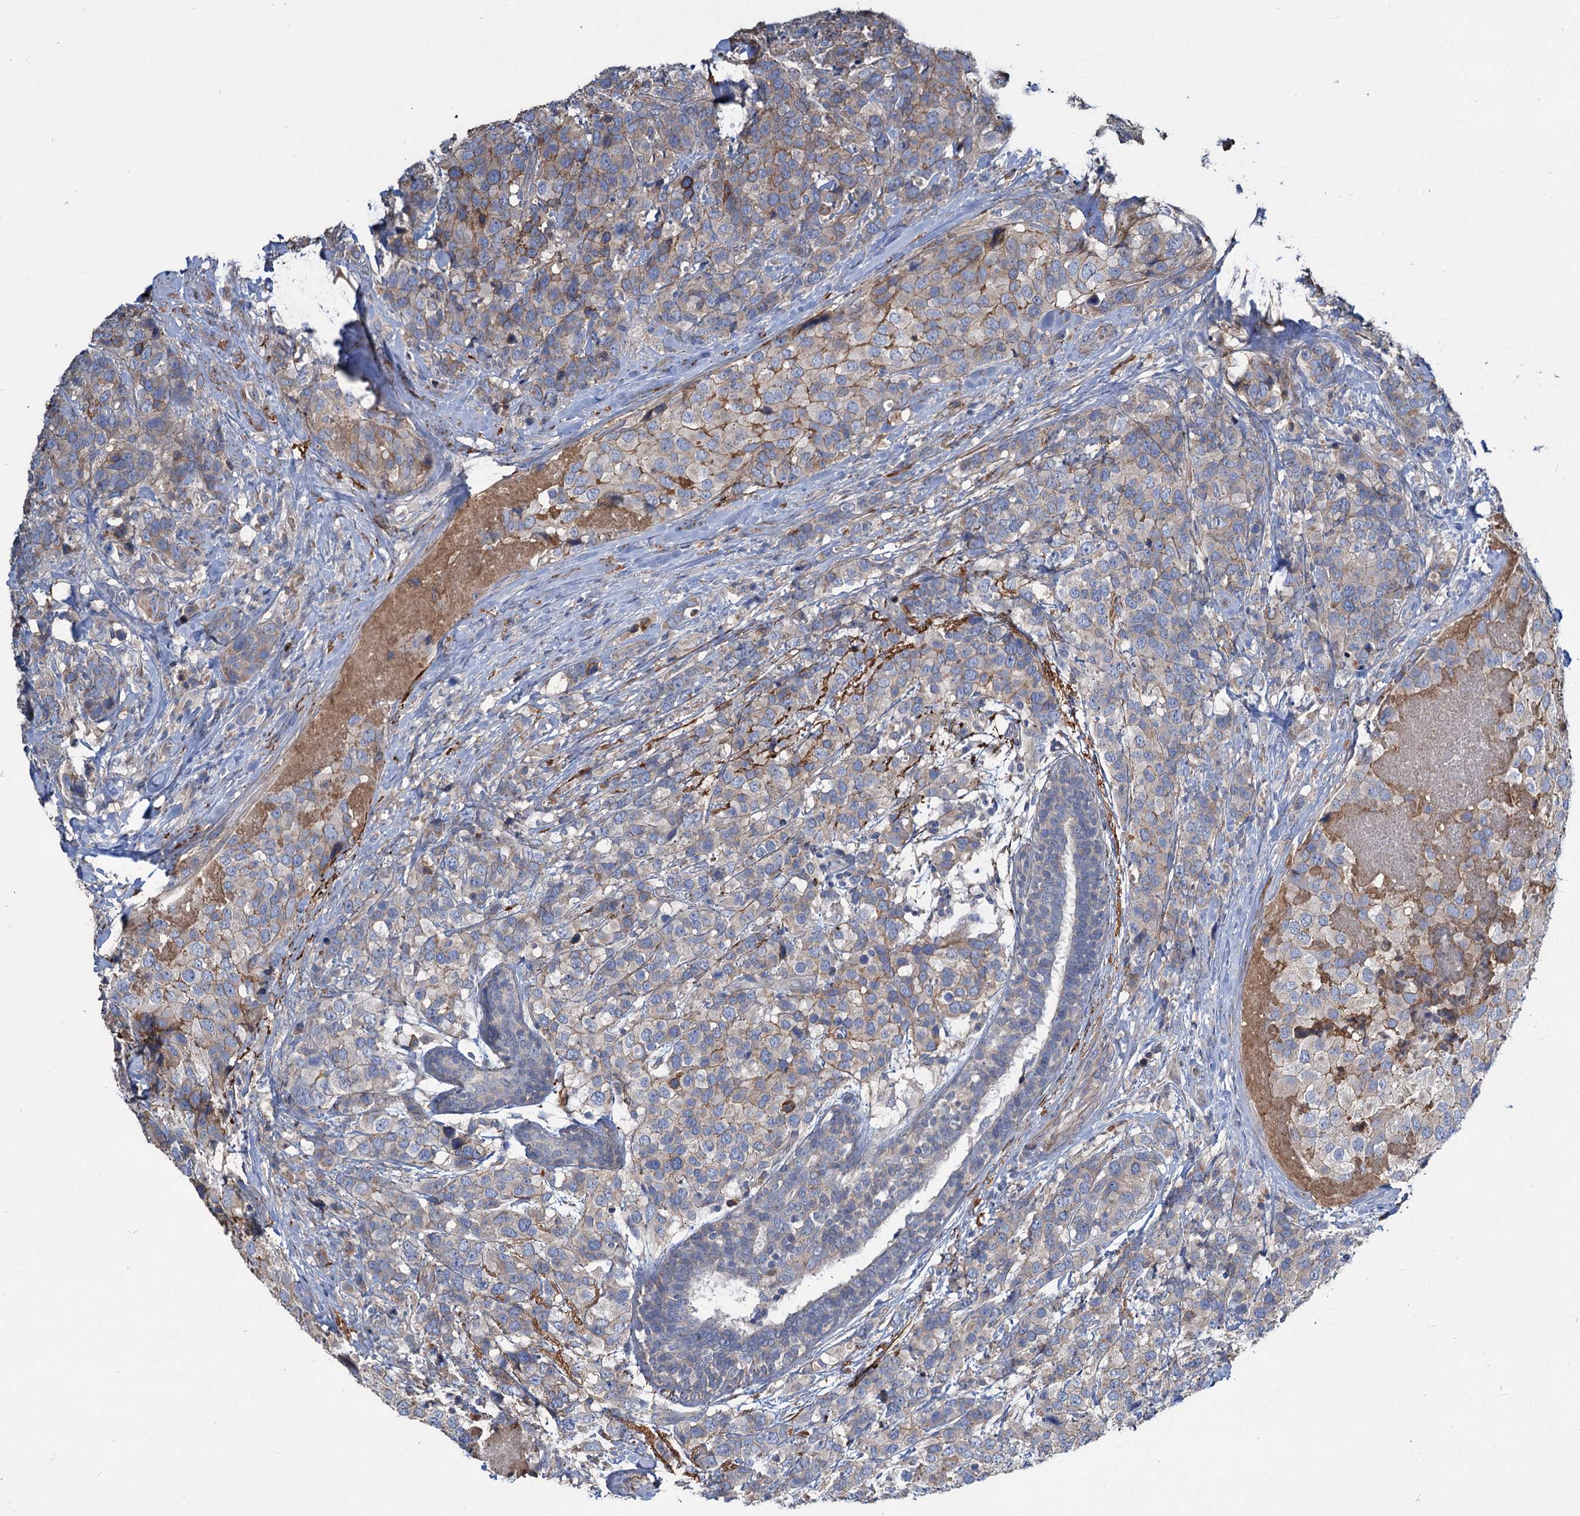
{"staining": {"intensity": "weak", "quantity": "<25%", "location": "cytoplasmic/membranous"}, "tissue": "breast cancer", "cell_type": "Tumor cells", "image_type": "cancer", "snomed": [{"axis": "morphology", "description": "Lobular carcinoma"}, {"axis": "topography", "description": "Breast"}], "caption": "Immunohistochemical staining of breast cancer demonstrates no significant expression in tumor cells. The staining is performed using DAB (3,3'-diaminobenzidine) brown chromogen with nuclei counter-stained in using hematoxylin.", "gene": "URAD", "patient": {"sex": "female", "age": 59}}